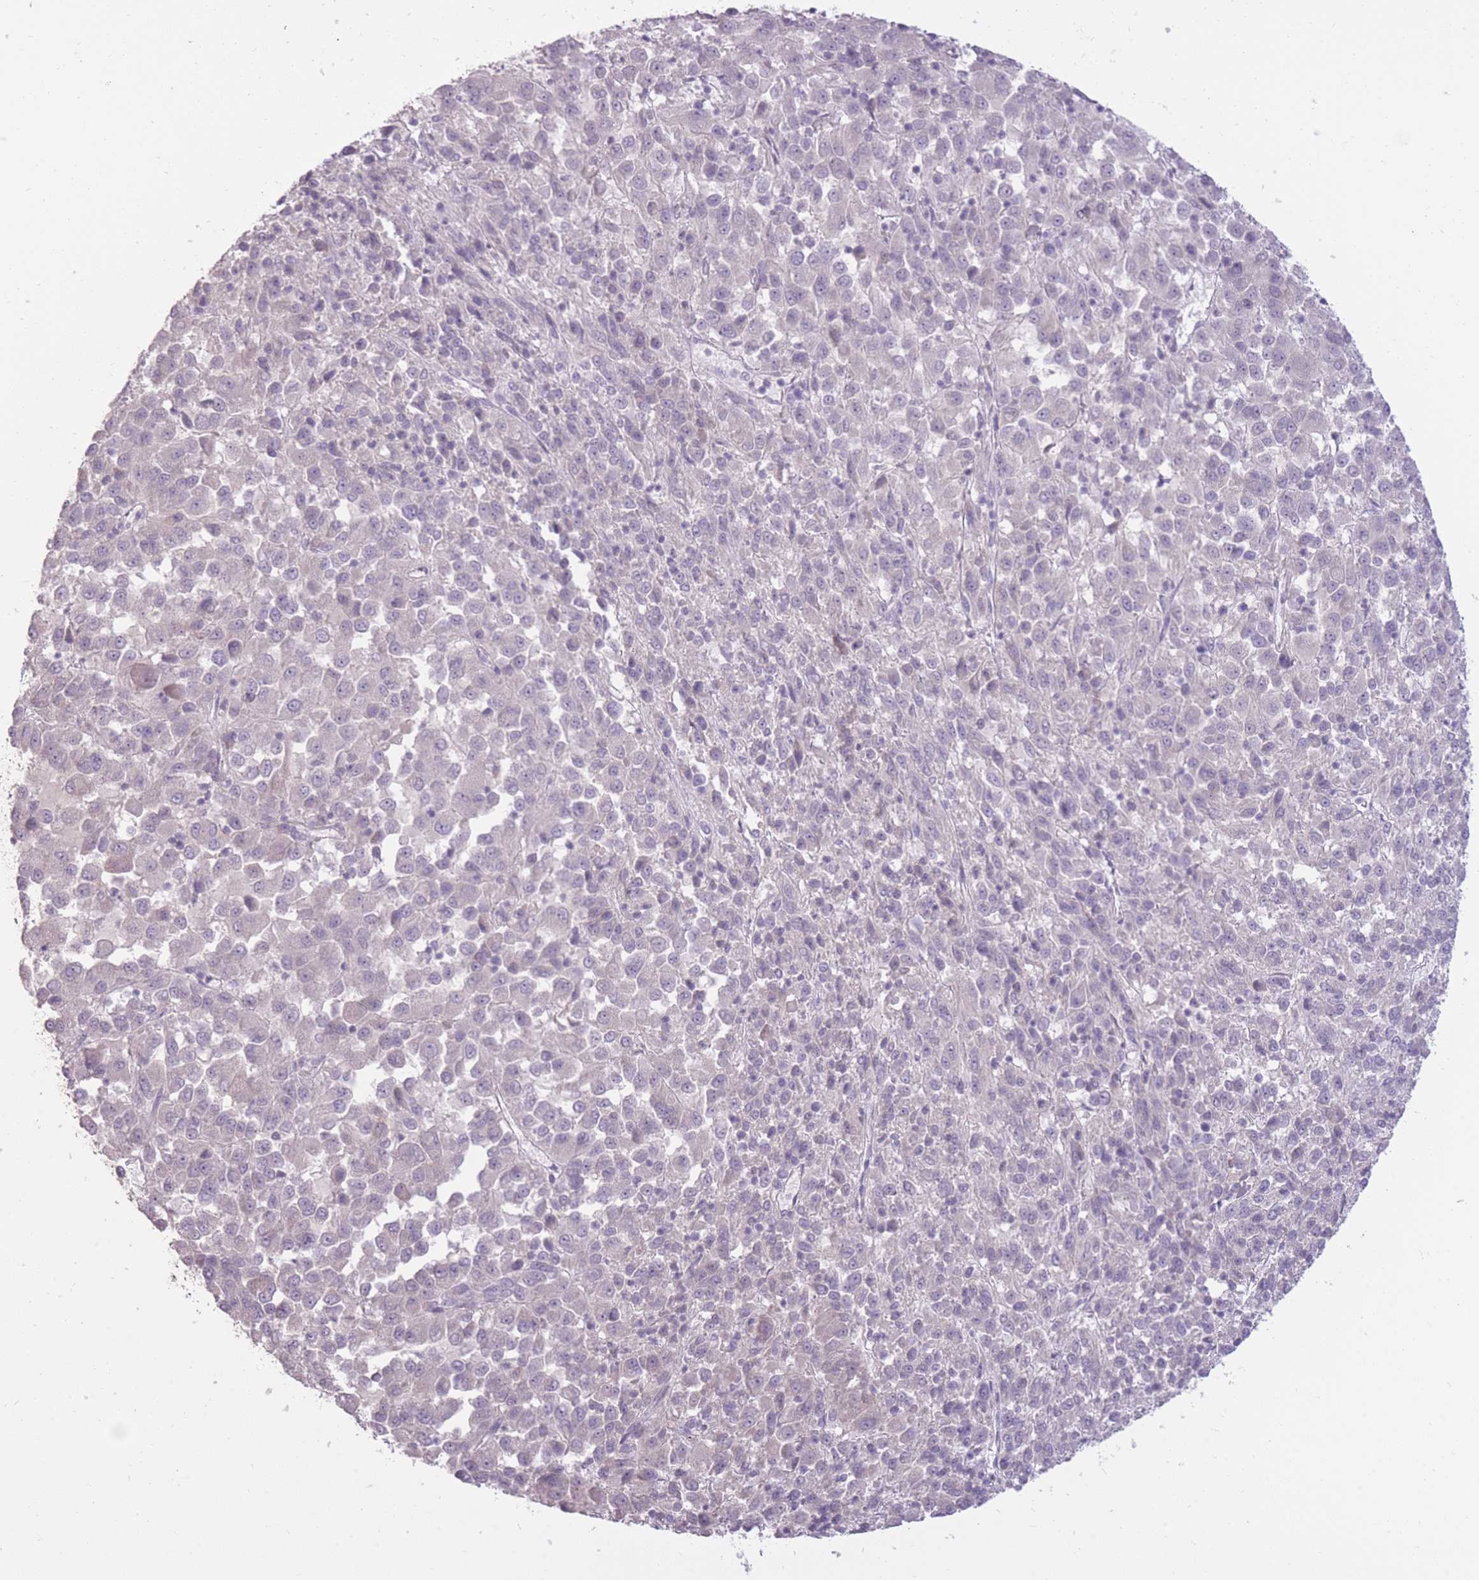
{"staining": {"intensity": "negative", "quantity": "none", "location": "none"}, "tissue": "melanoma", "cell_type": "Tumor cells", "image_type": "cancer", "snomed": [{"axis": "morphology", "description": "Malignant melanoma, Metastatic site"}, {"axis": "topography", "description": "Lung"}], "caption": "A micrograph of human melanoma is negative for staining in tumor cells.", "gene": "ZBTB24", "patient": {"sex": "male", "age": 64}}